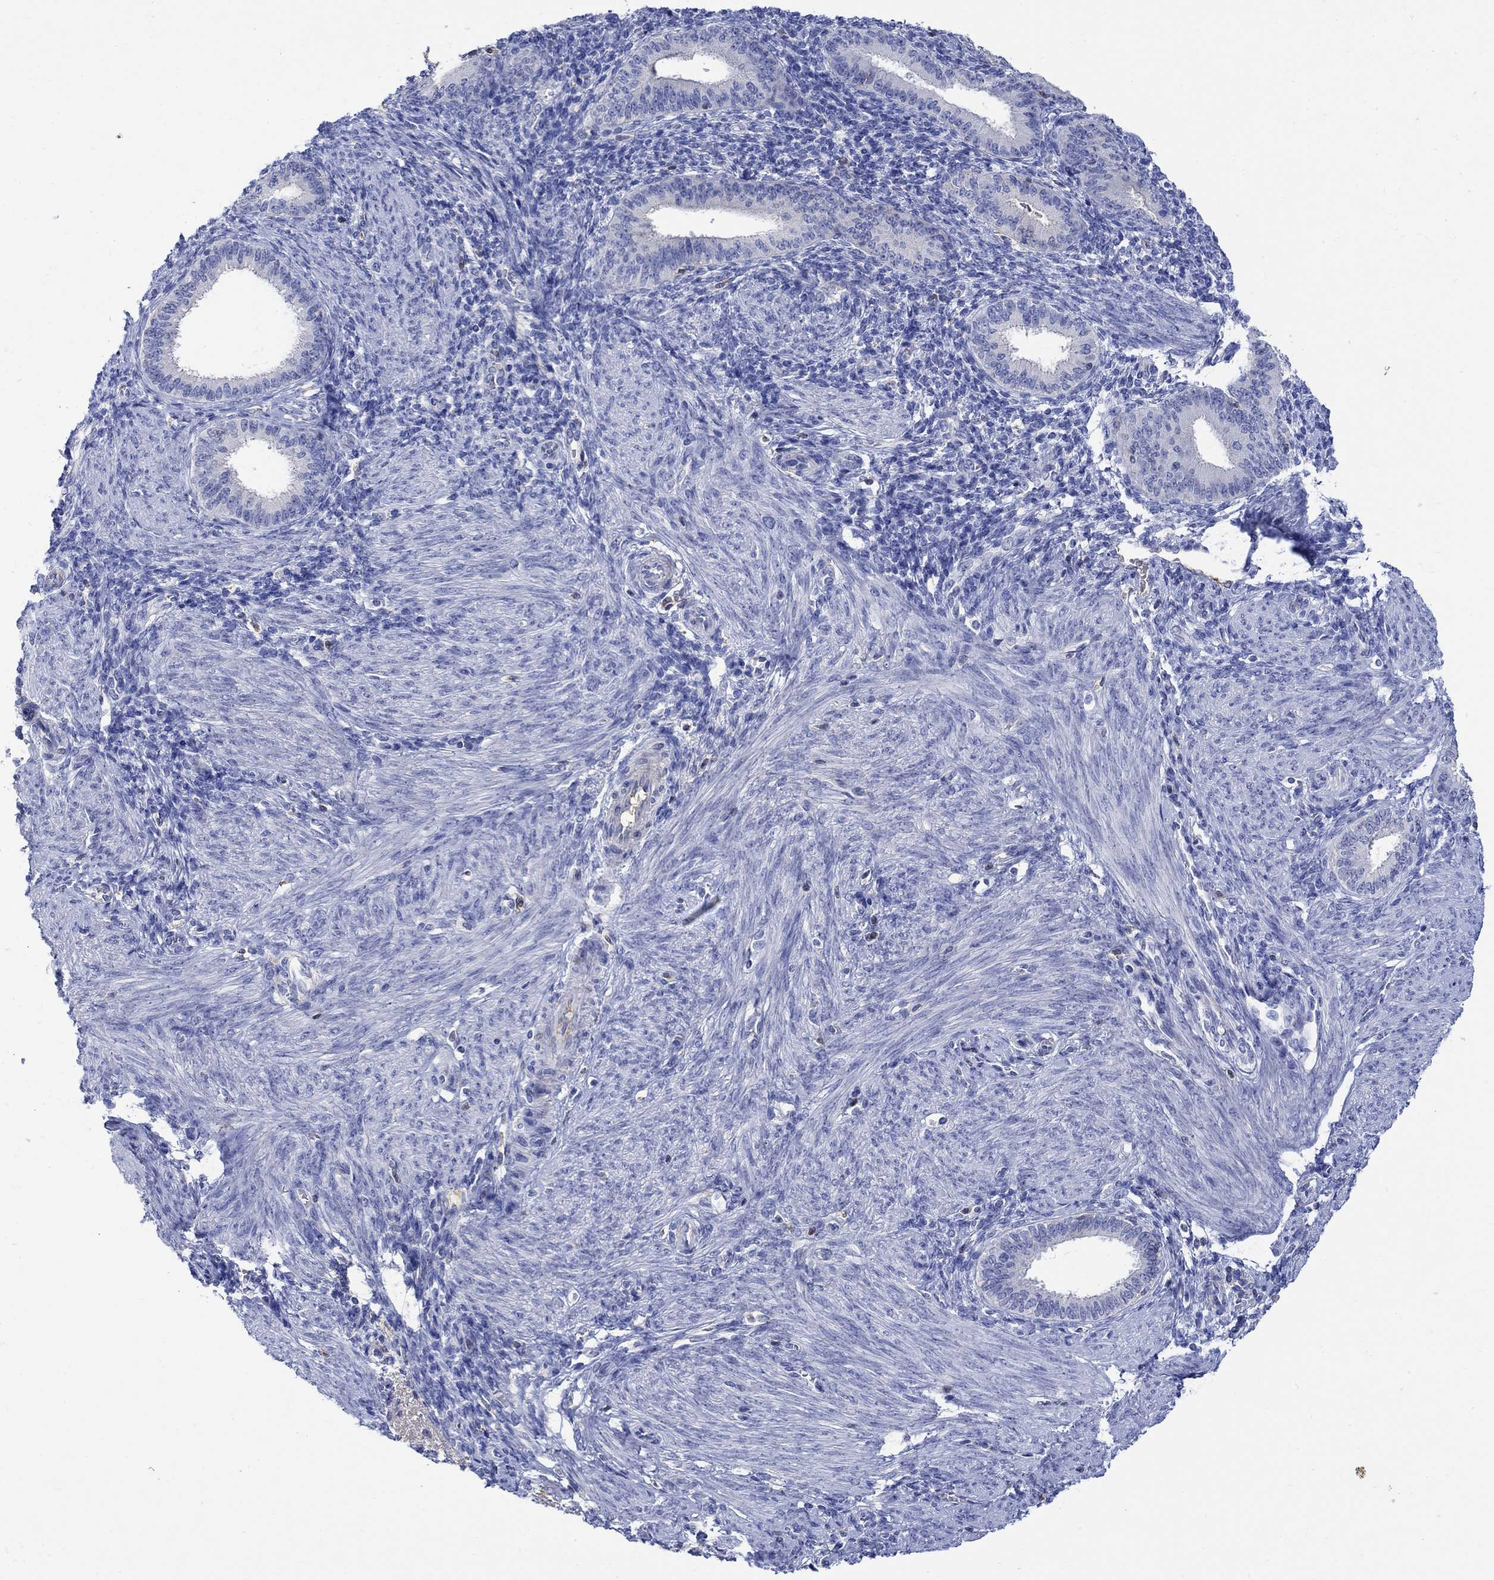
{"staining": {"intensity": "negative", "quantity": "none", "location": "none"}, "tissue": "endometrium", "cell_type": "Cells in endometrial stroma", "image_type": "normal", "snomed": [{"axis": "morphology", "description": "Normal tissue, NOS"}, {"axis": "topography", "description": "Endometrium"}], "caption": "Photomicrograph shows no protein positivity in cells in endometrial stroma of unremarkable endometrium. (DAB (3,3'-diaminobenzidine) immunohistochemistry visualized using brightfield microscopy, high magnification).", "gene": "GCM1", "patient": {"sex": "female", "age": 39}}